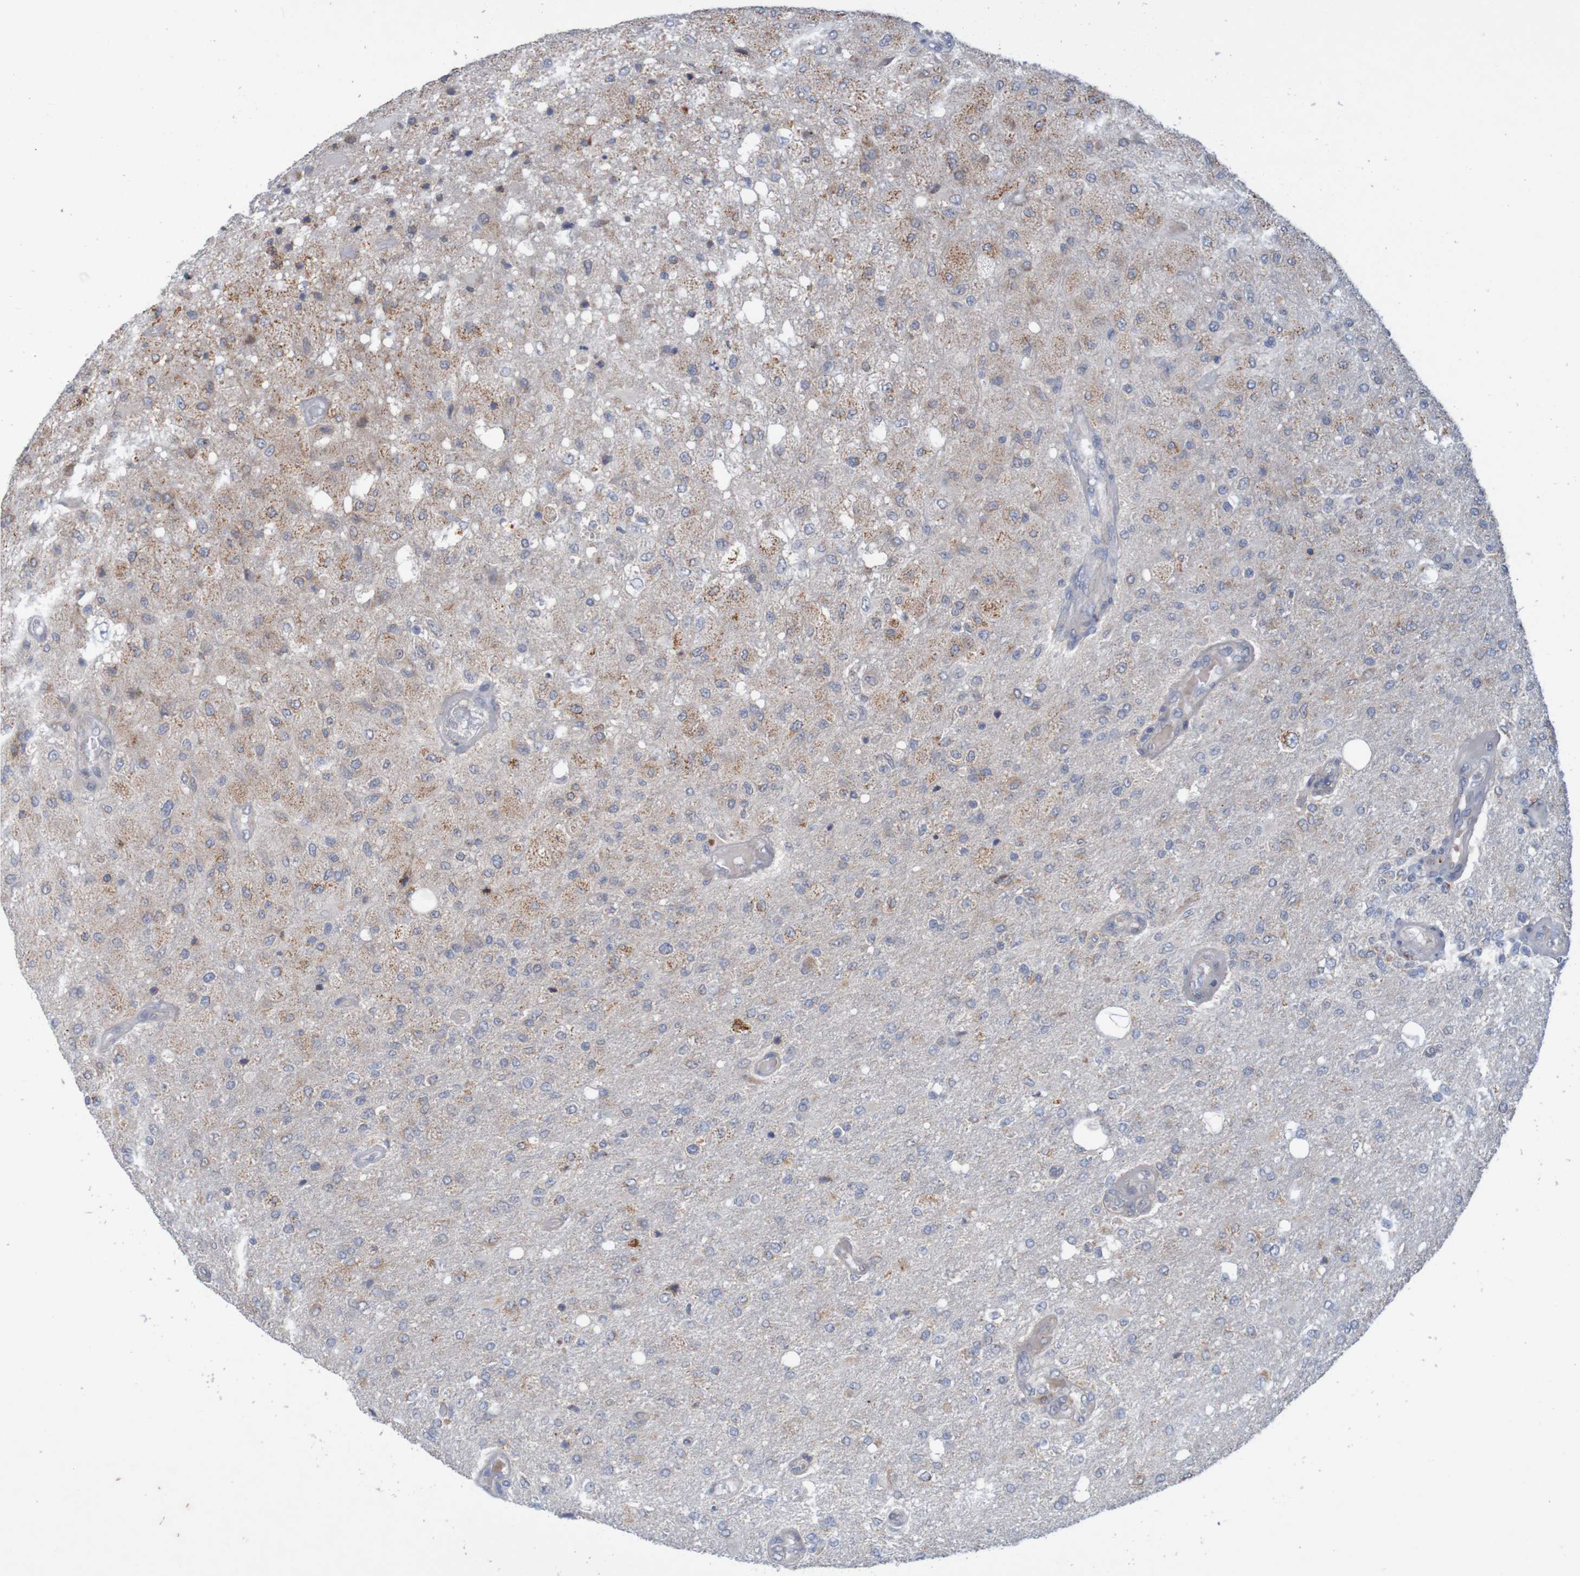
{"staining": {"intensity": "negative", "quantity": "none", "location": "none"}, "tissue": "glioma", "cell_type": "Tumor cells", "image_type": "cancer", "snomed": [{"axis": "morphology", "description": "Normal tissue, NOS"}, {"axis": "morphology", "description": "Glioma, malignant, High grade"}, {"axis": "topography", "description": "Cerebral cortex"}], "caption": "An IHC image of glioma is shown. There is no staining in tumor cells of glioma. (Brightfield microscopy of DAB immunohistochemistry (IHC) at high magnification).", "gene": "NAV2", "patient": {"sex": "male", "age": 77}}